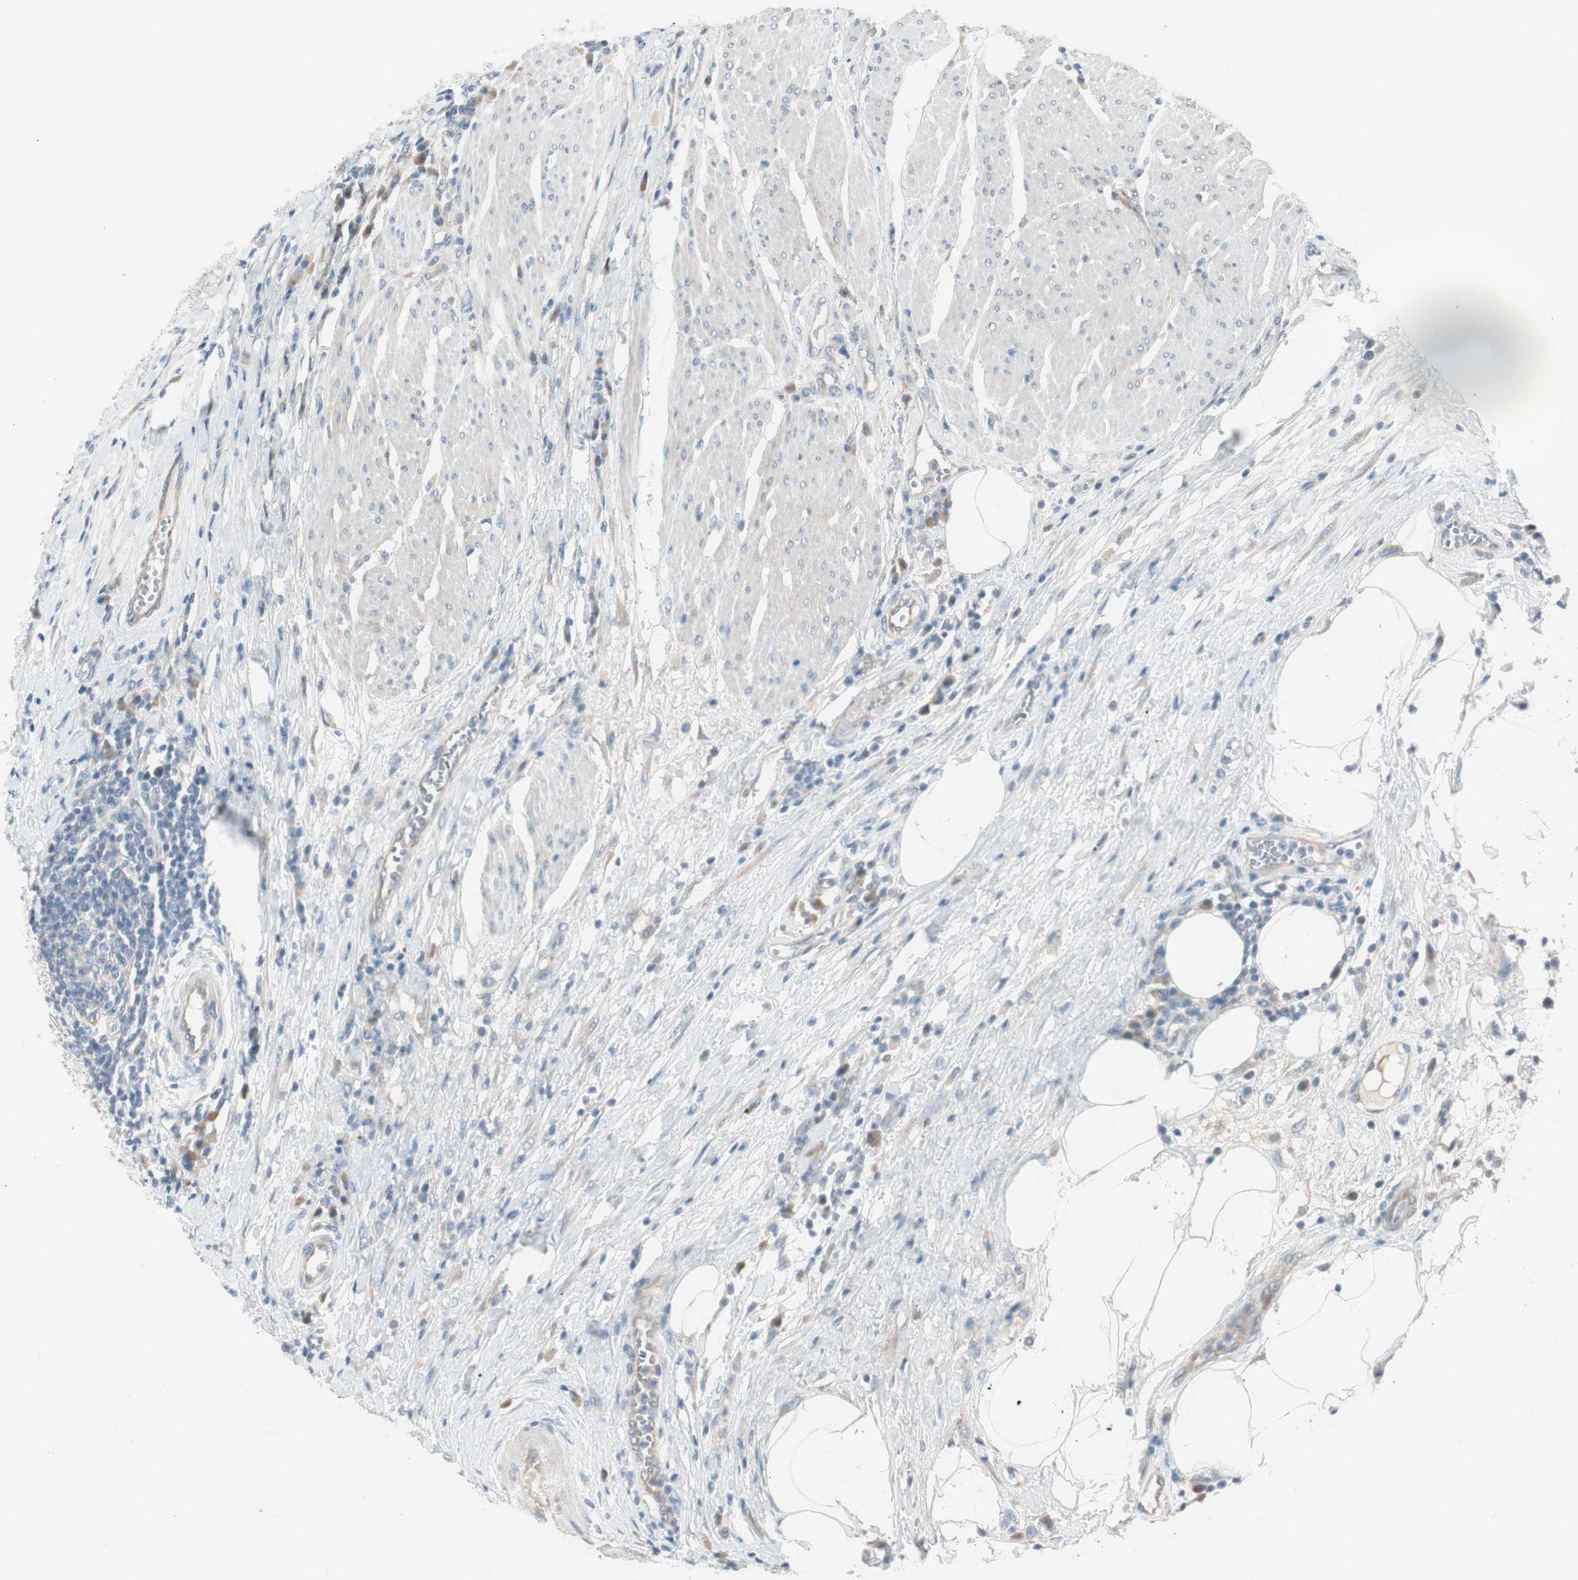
{"staining": {"intensity": "weak", "quantity": "<25%", "location": "cytoplasmic/membranous"}, "tissue": "urothelial cancer", "cell_type": "Tumor cells", "image_type": "cancer", "snomed": [{"axis": "morphology", "description": "Urothelial carcinoma, High grade"}, {"axis": "topography", "description": "Urinary bladder"}], "caption": "Human high-grade urothelial carcinoma stained for a protein using immunohistochemistry demonstrates no staining in tumor cells.", "gene": "SPINK4", "patient": {"sex": "male", "age": 61}}